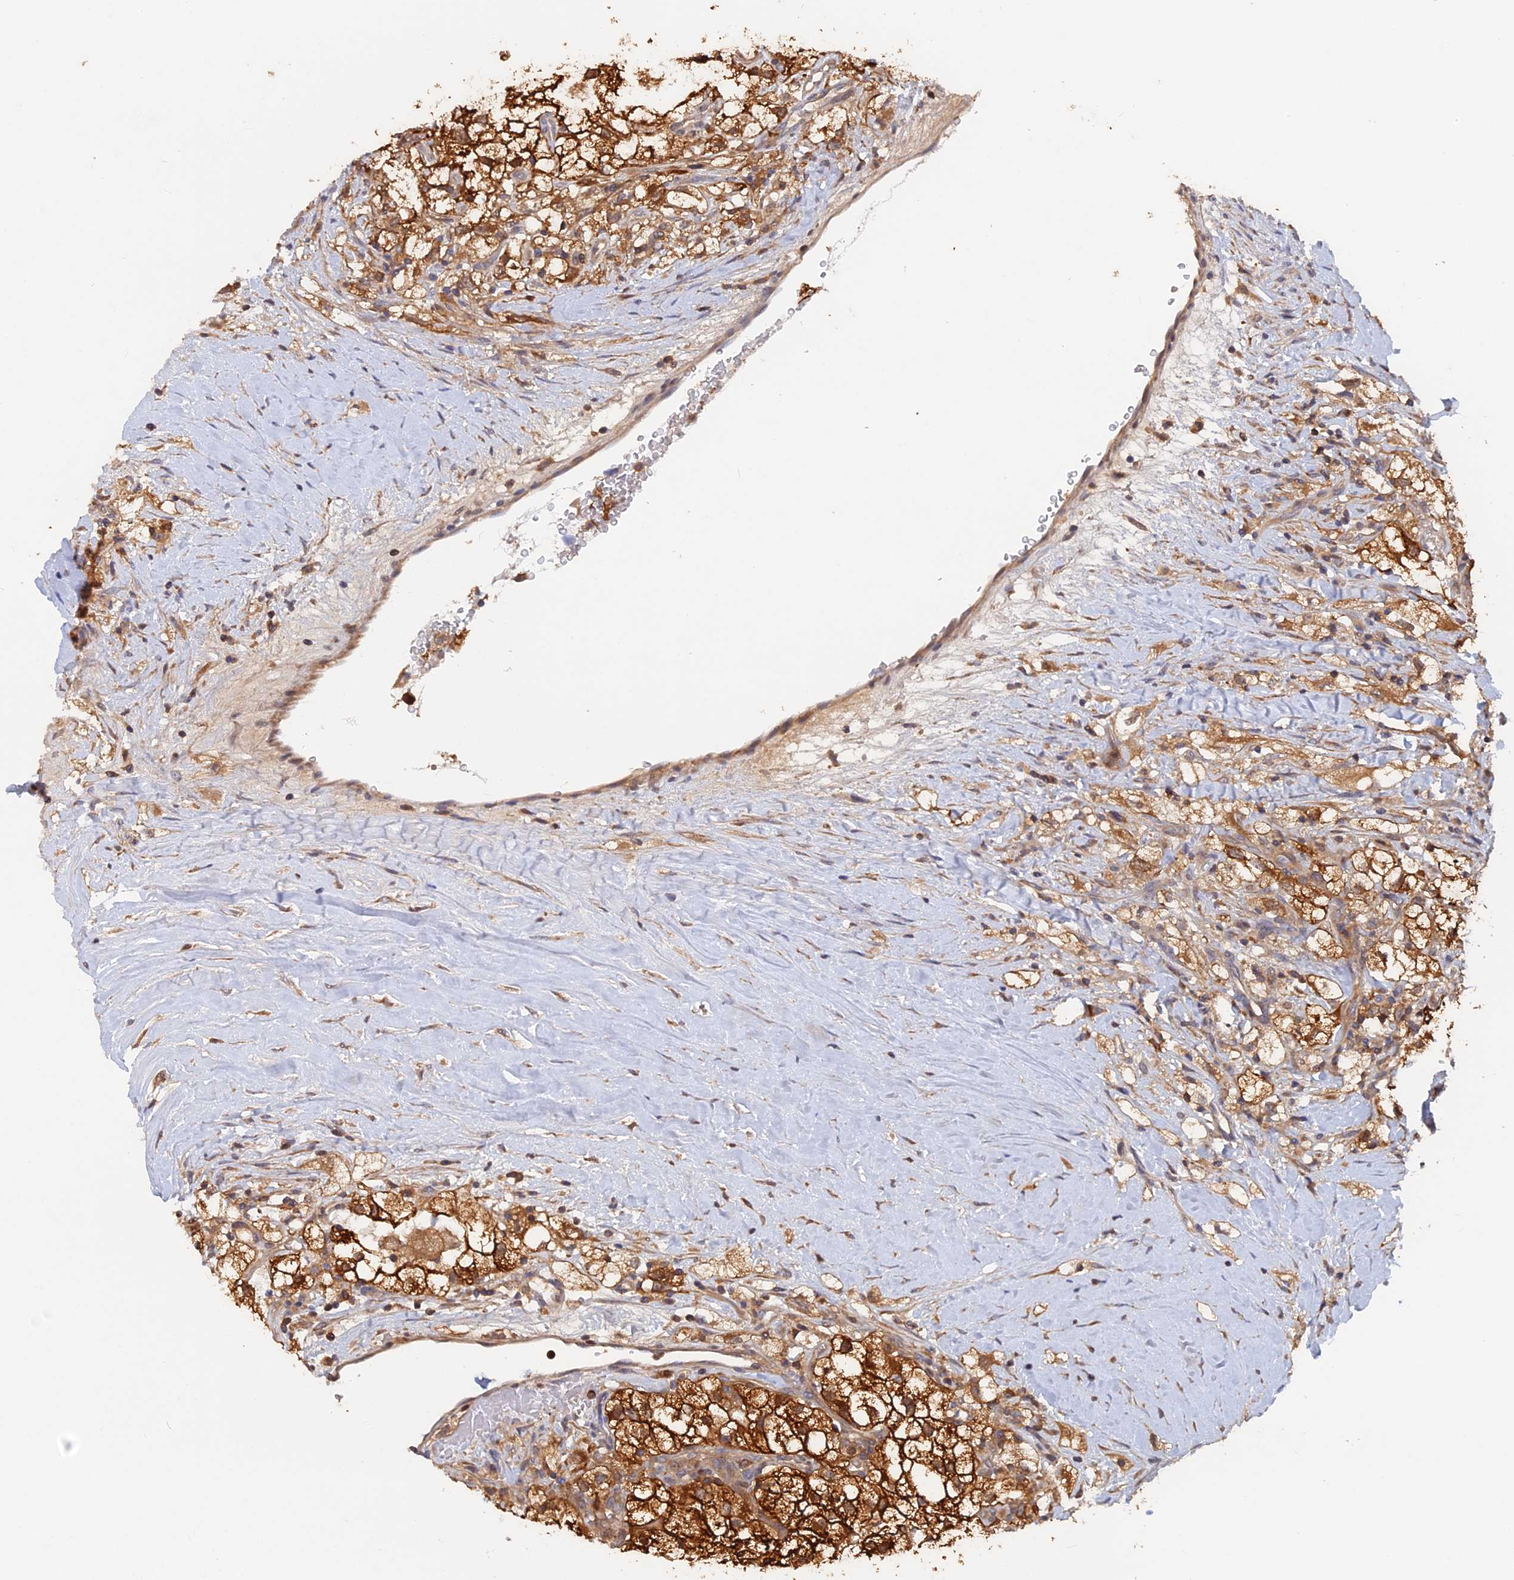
{"staining": {"intensity": "strong", "quantity": ">75%", "location": "cytoplasmic/membranous"}, "tissue": "renal cancer", "cell_type": "Tumor cells", "image_type": "cancer", "snomed": [{"axis": "morphology", "description": "Adenocarcinoma, NOS"}, {"axis": "topography", "description": "Kidney"}], "caption": "There is high levels of strong cytoplasmic/membranous expression in tumor cells of adenocarcinoma (renal), as demonstrated by immunohistochemical staining (brown color).", "gene": "BLVRA", "patient": {"sex": "male", "age": 59}}